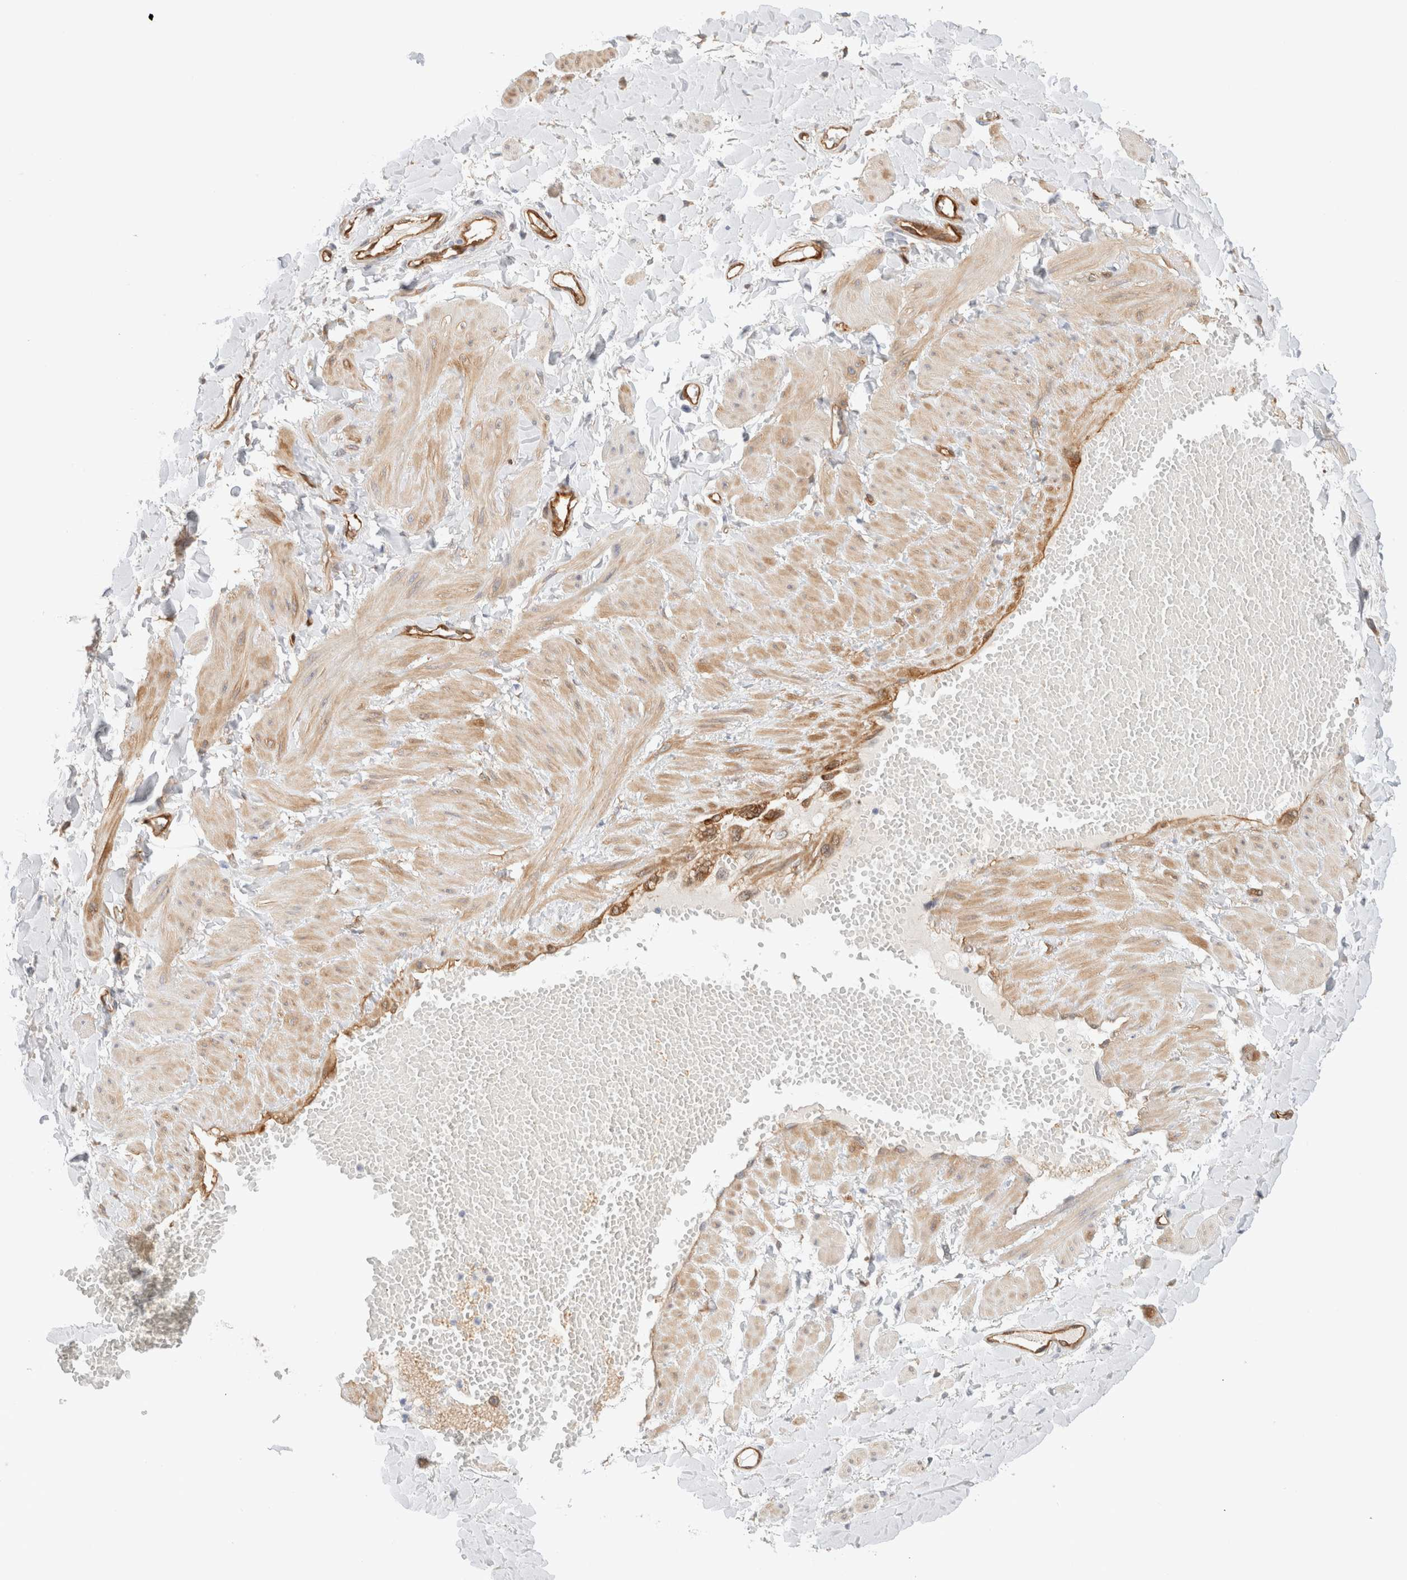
{"staining": {"intensity": "negative", "quantity": "none", "location": "none"}, "tissue": "adipose tissue", "cell_type": "Adipocytes", "image_type": "normal", "snomed": [{"axis": "morphology", "description": "Normal tissue, NOS"}, {"axis": "topography", "description": "Adipose tissue"}, {"axis": "topography", "description": "Vascular tissue"}, {"axis": "topography", "description": "Peripheral nerve tissue"}], "caption": "This is a image of IHC staining of unremarkable adipose tissue, which shows no expression in adipocytes.", "gene": "LMCD1", "patient": {"sex": "male", "age": 25}}